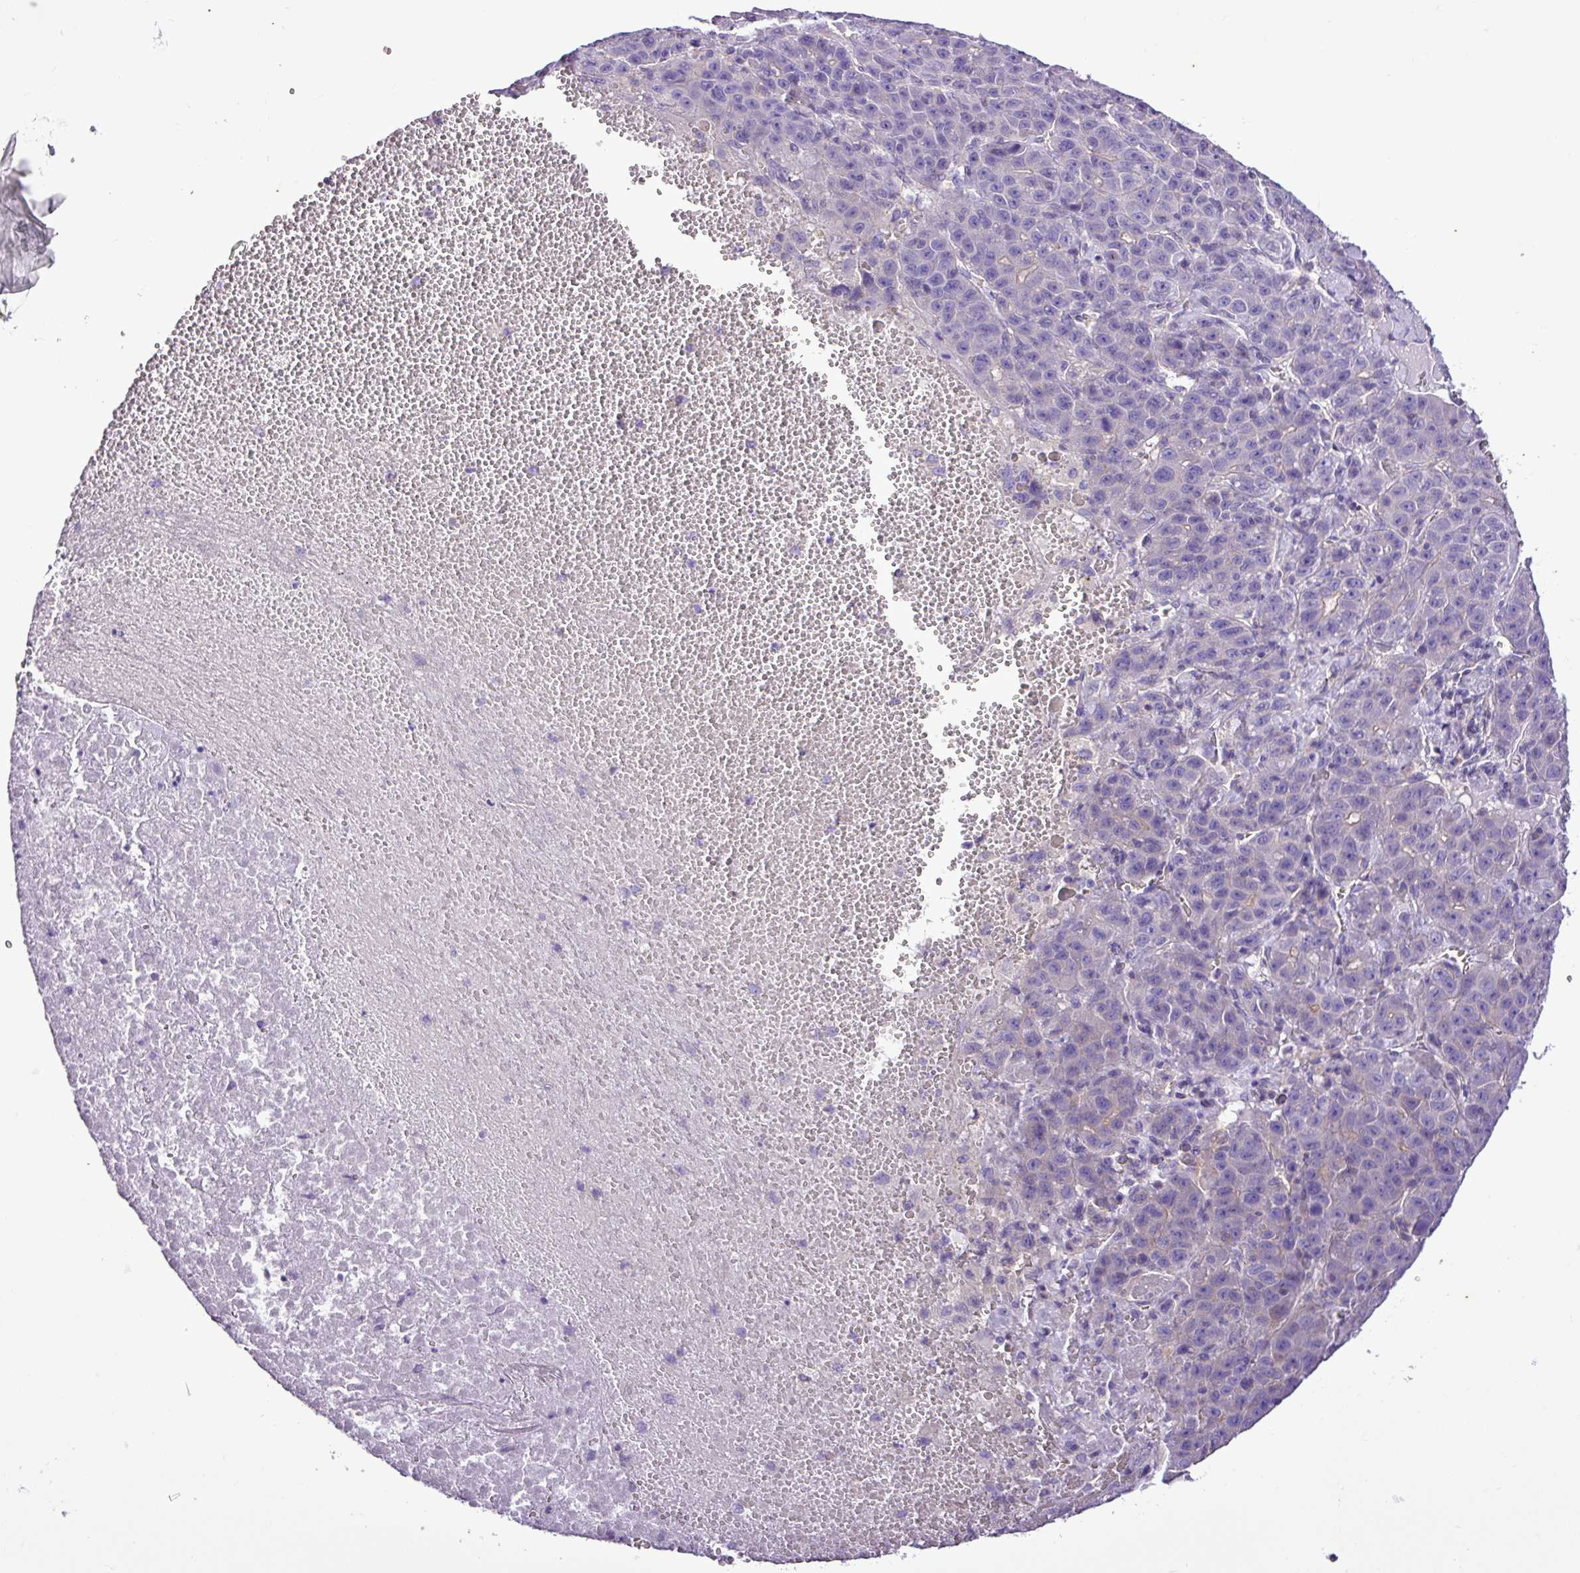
{"staining": {"intensity": "negative", "quantity": "none", "location": "none"}, "tissue": "liver cancer", "cell_type": "Tumor cells", "image_type": "cancer", "snomed": [{"axis": "morphology", "description": "Carcinoma, Hepatocellular, NOS"}, {"axis": "topography", "description": "Liver"}], "caption": "IHC image of neoplastic tissue: human liver hepatocellular carcinoma stained with DAB (3,3'-diaminobenzidine) shows no significant protein expression in tumor cells. (Brightfield microscopy of DAB (3,3'-diaminobenzidine) IHC at high magnification).", "gene": "ZNF334", "patient": {"sex": "female", "age": 53}}